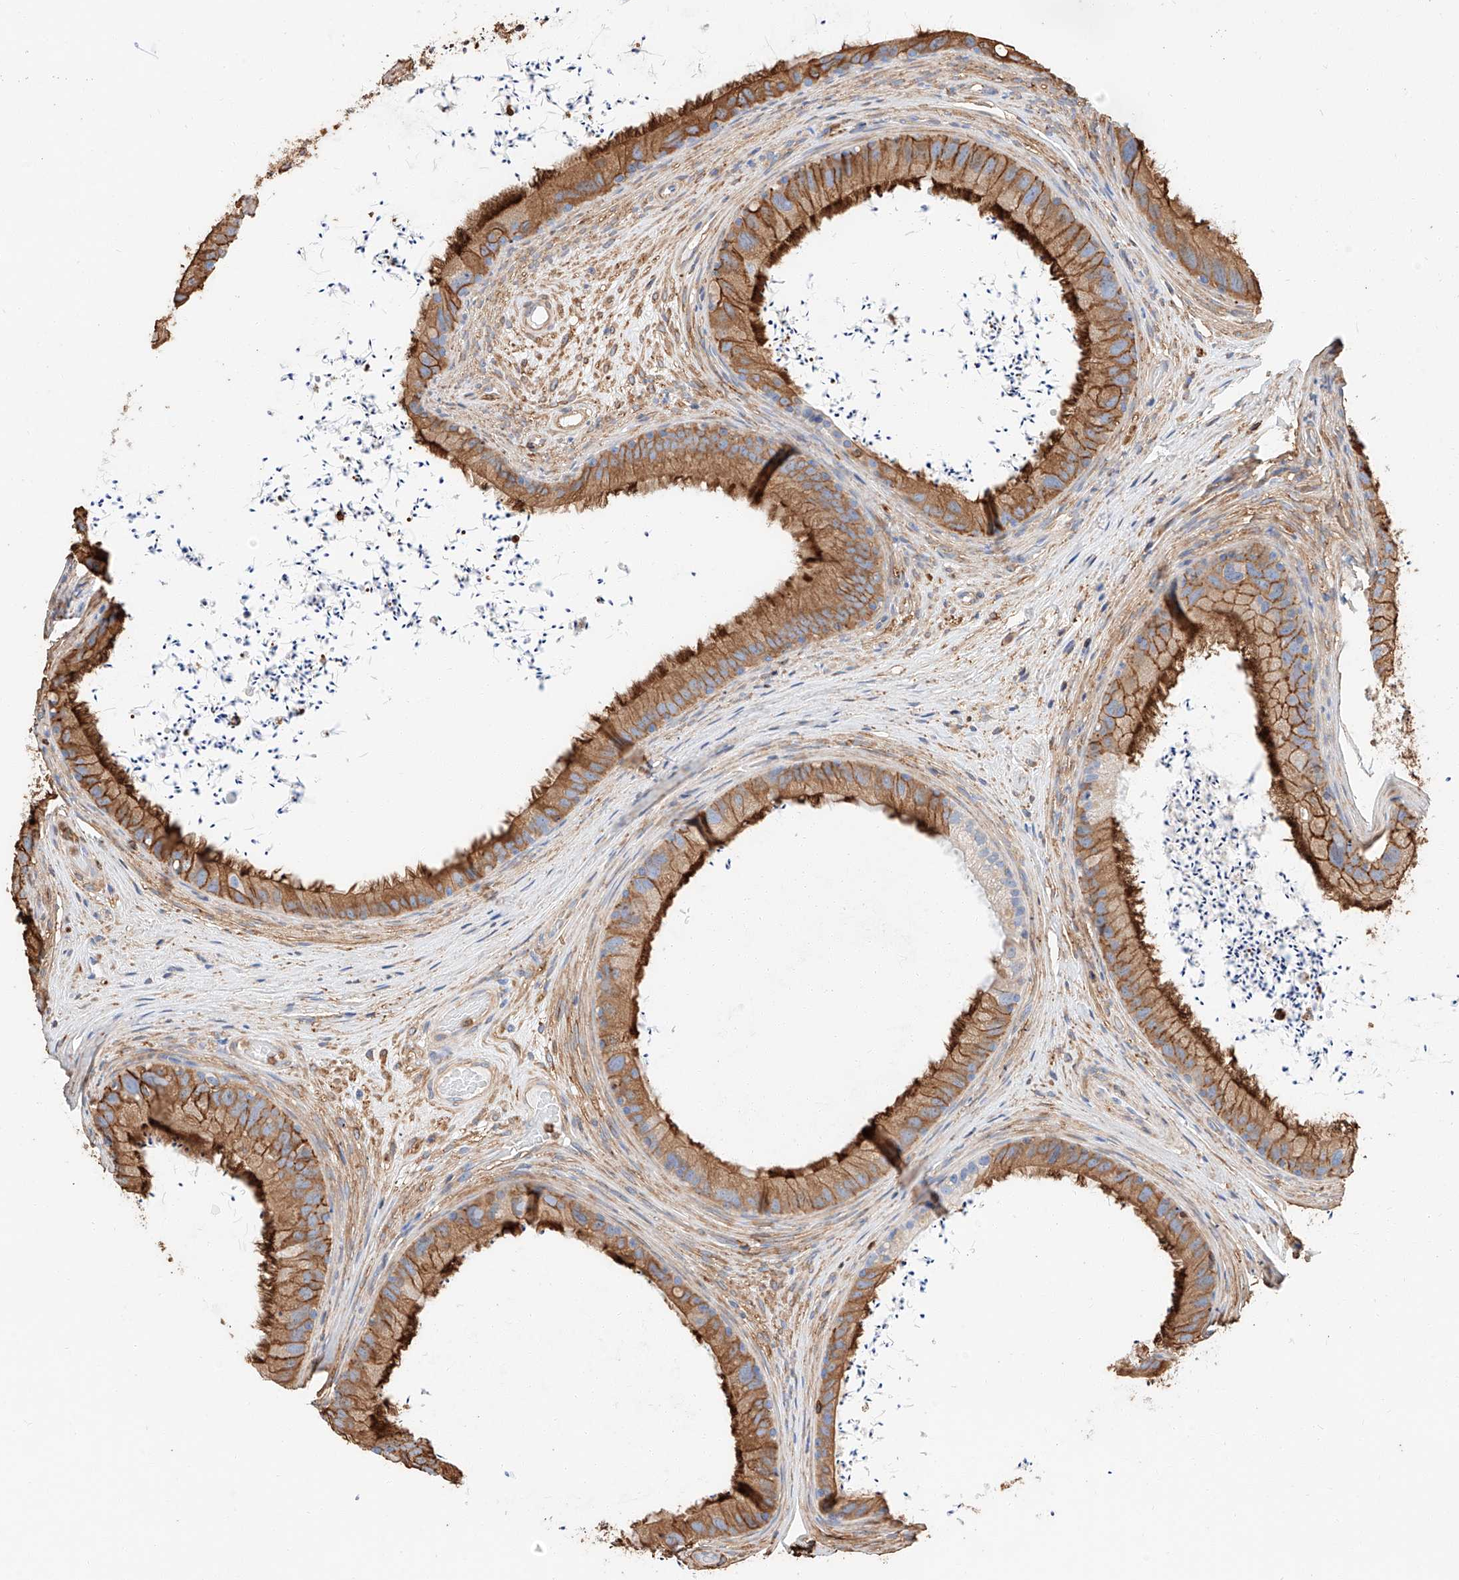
{"staining": {"intensity": "strong", "quantity": "<25%", "location": "cytoplasmic/membranous"}, "tissue": "epididymis", "cell_type": "Glandular cells", "image_type": "normal", "snomed": [{"axis": "morphology", "description": "Normal tissue, NOS"}, {"axis": "topography", "description": "Epididymis, spermatic cord, NOS"}], "caption": "Immunohistochemistry (IHC) histopathology image of unremarkable human epididymis stained for a protein (brown), which reveals medium levels of strong cytoplasmic/membranous expression in about <25% of glandular cells.", "gene": "WFS1", "patient": {"sex": "male", "age": 50}}